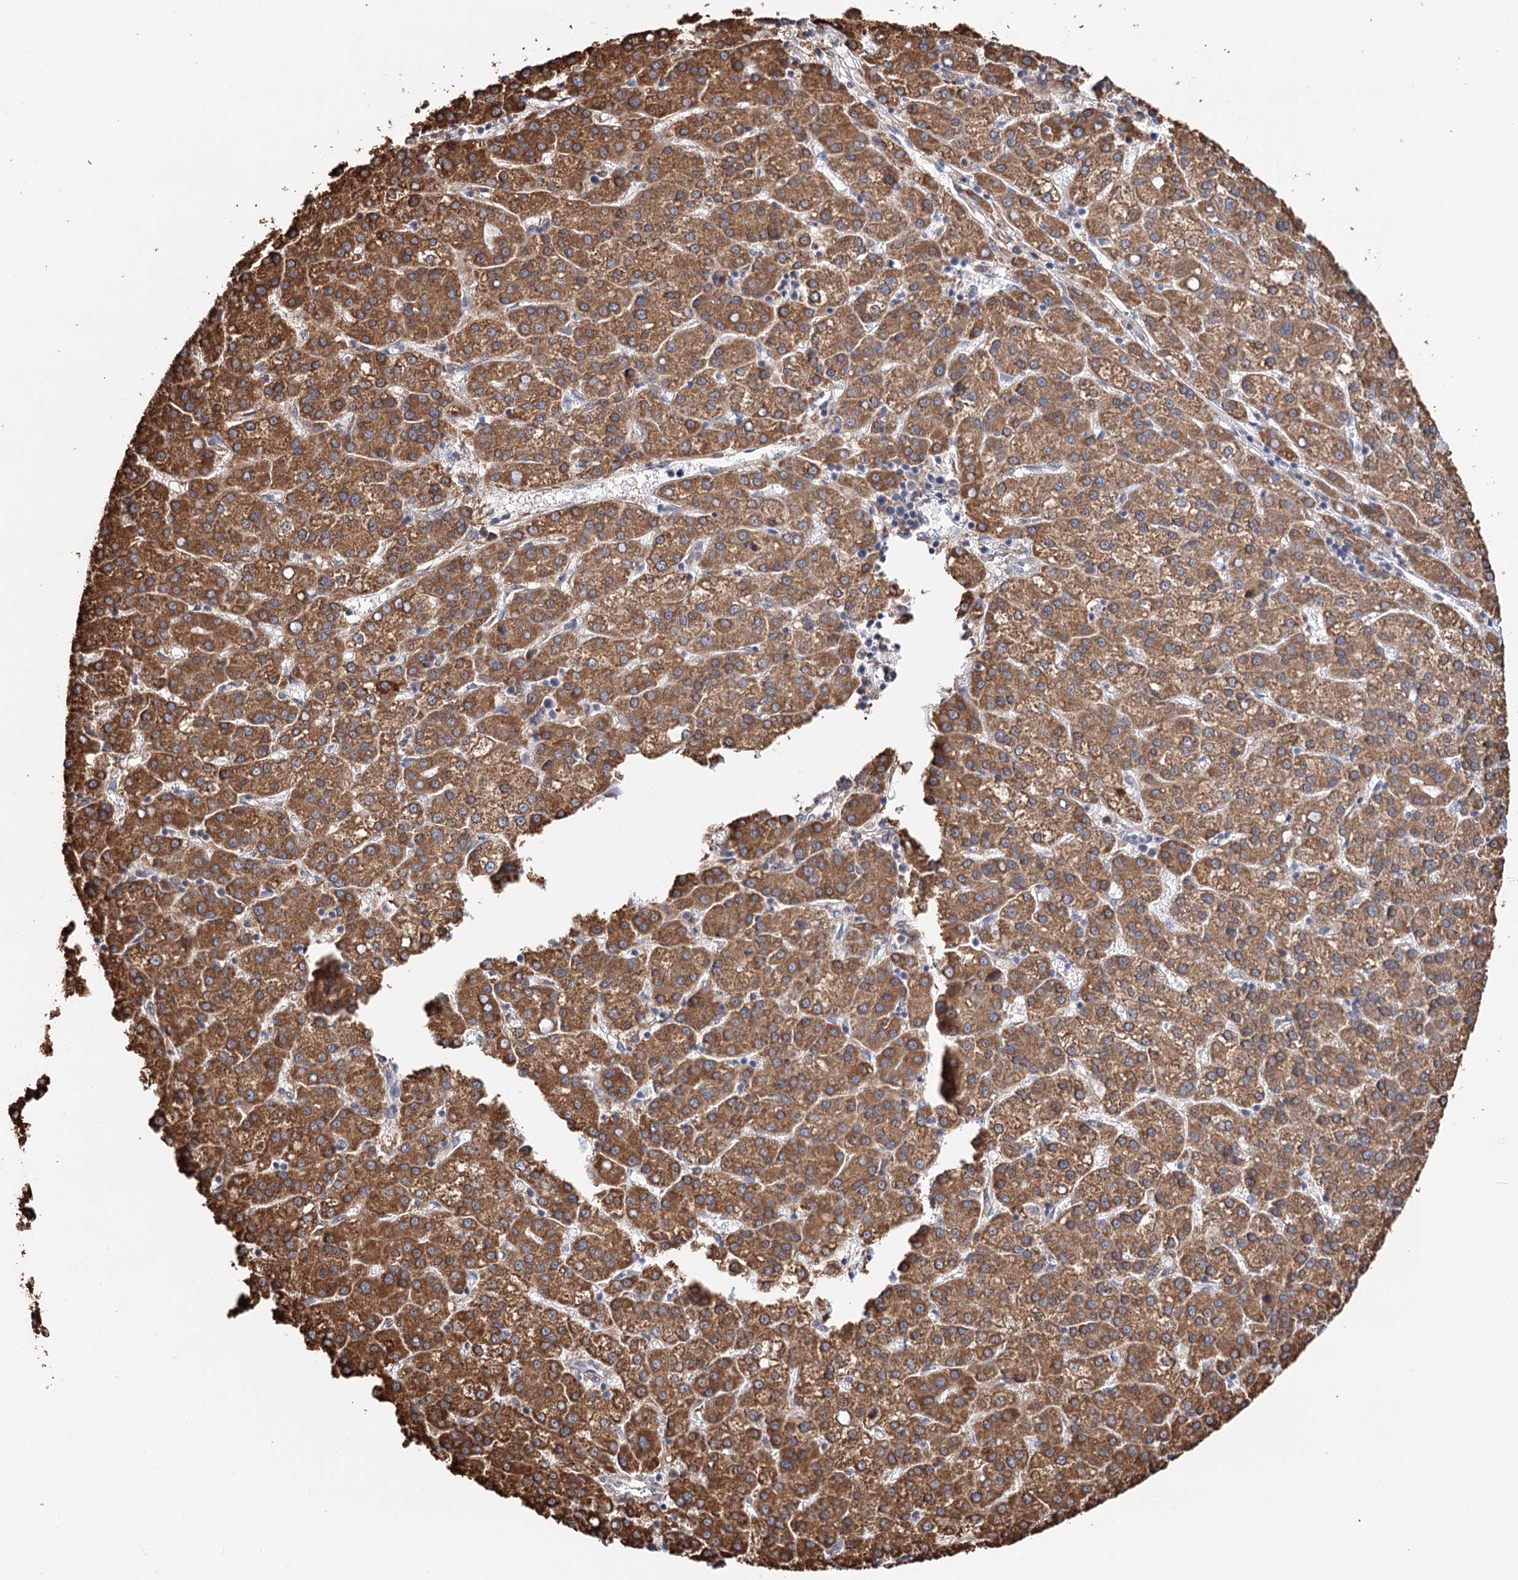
{"staining": {"intensity": "strong", "quantity": ">75%", "location": "cytoplasmic/membranous"}, "tissue": "liver cancer", "cell_type": "Tumor cells", "image_type": "cancer", "snomed": [{"axis": "morphology", "description": "Carcinoma, Hepatocellular, NOS"}, {"axis": "topography", "description": "Liver"}], "caption": "Tumor cells exhibit high levels of strong cytoplasmic/membranous expression in about >75% of cells in liver hepatocellular carcinoma.", "gene": "VEGFA", "patient": {"sex": "female", "age": 58}}